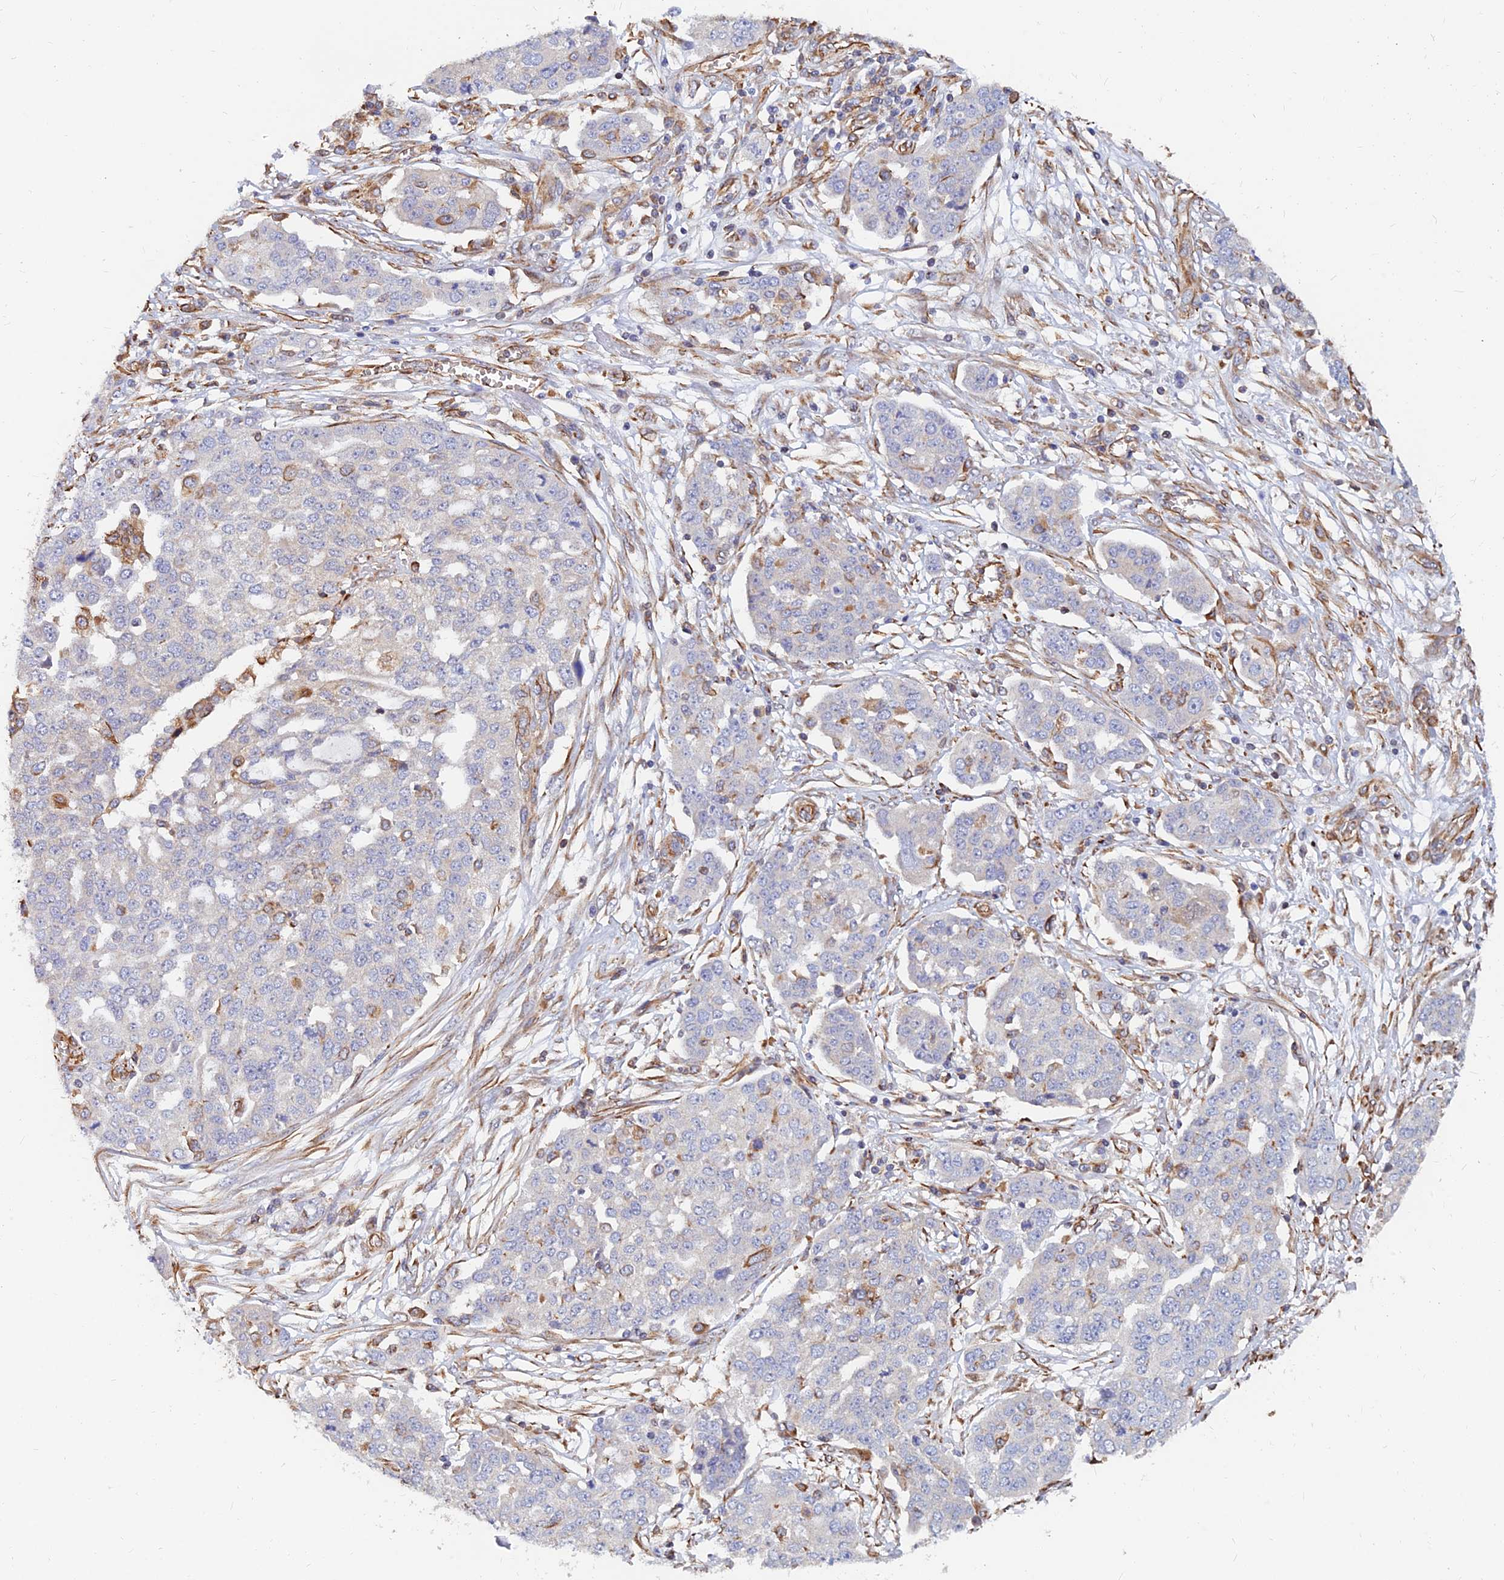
{"staining": {"intensity": "negative", "quantity": "none", "location": "none"}, "tissue": "ovarian cancer", "cell_type": "Tumor cells", "image_type": "cancer", "snomed": [{"axis": "morphology", "description": "Cystadenocarcinoma, serous, NOS"}, {"axis": "topography", "description": "Soft tissue"}, {"axis": "topography", "description": "Ovary"}], "caption": "Immunohistochemistry histopathology image of neoplastic tissue: ovarian serous cystadenocarcinoma stained with DAB (3,3'-diaminobenzidine) demonstrates no significant protein positivity in tumor cells.", "gene": "CDK18", "patient": {"sex": "female", "age": 57}}